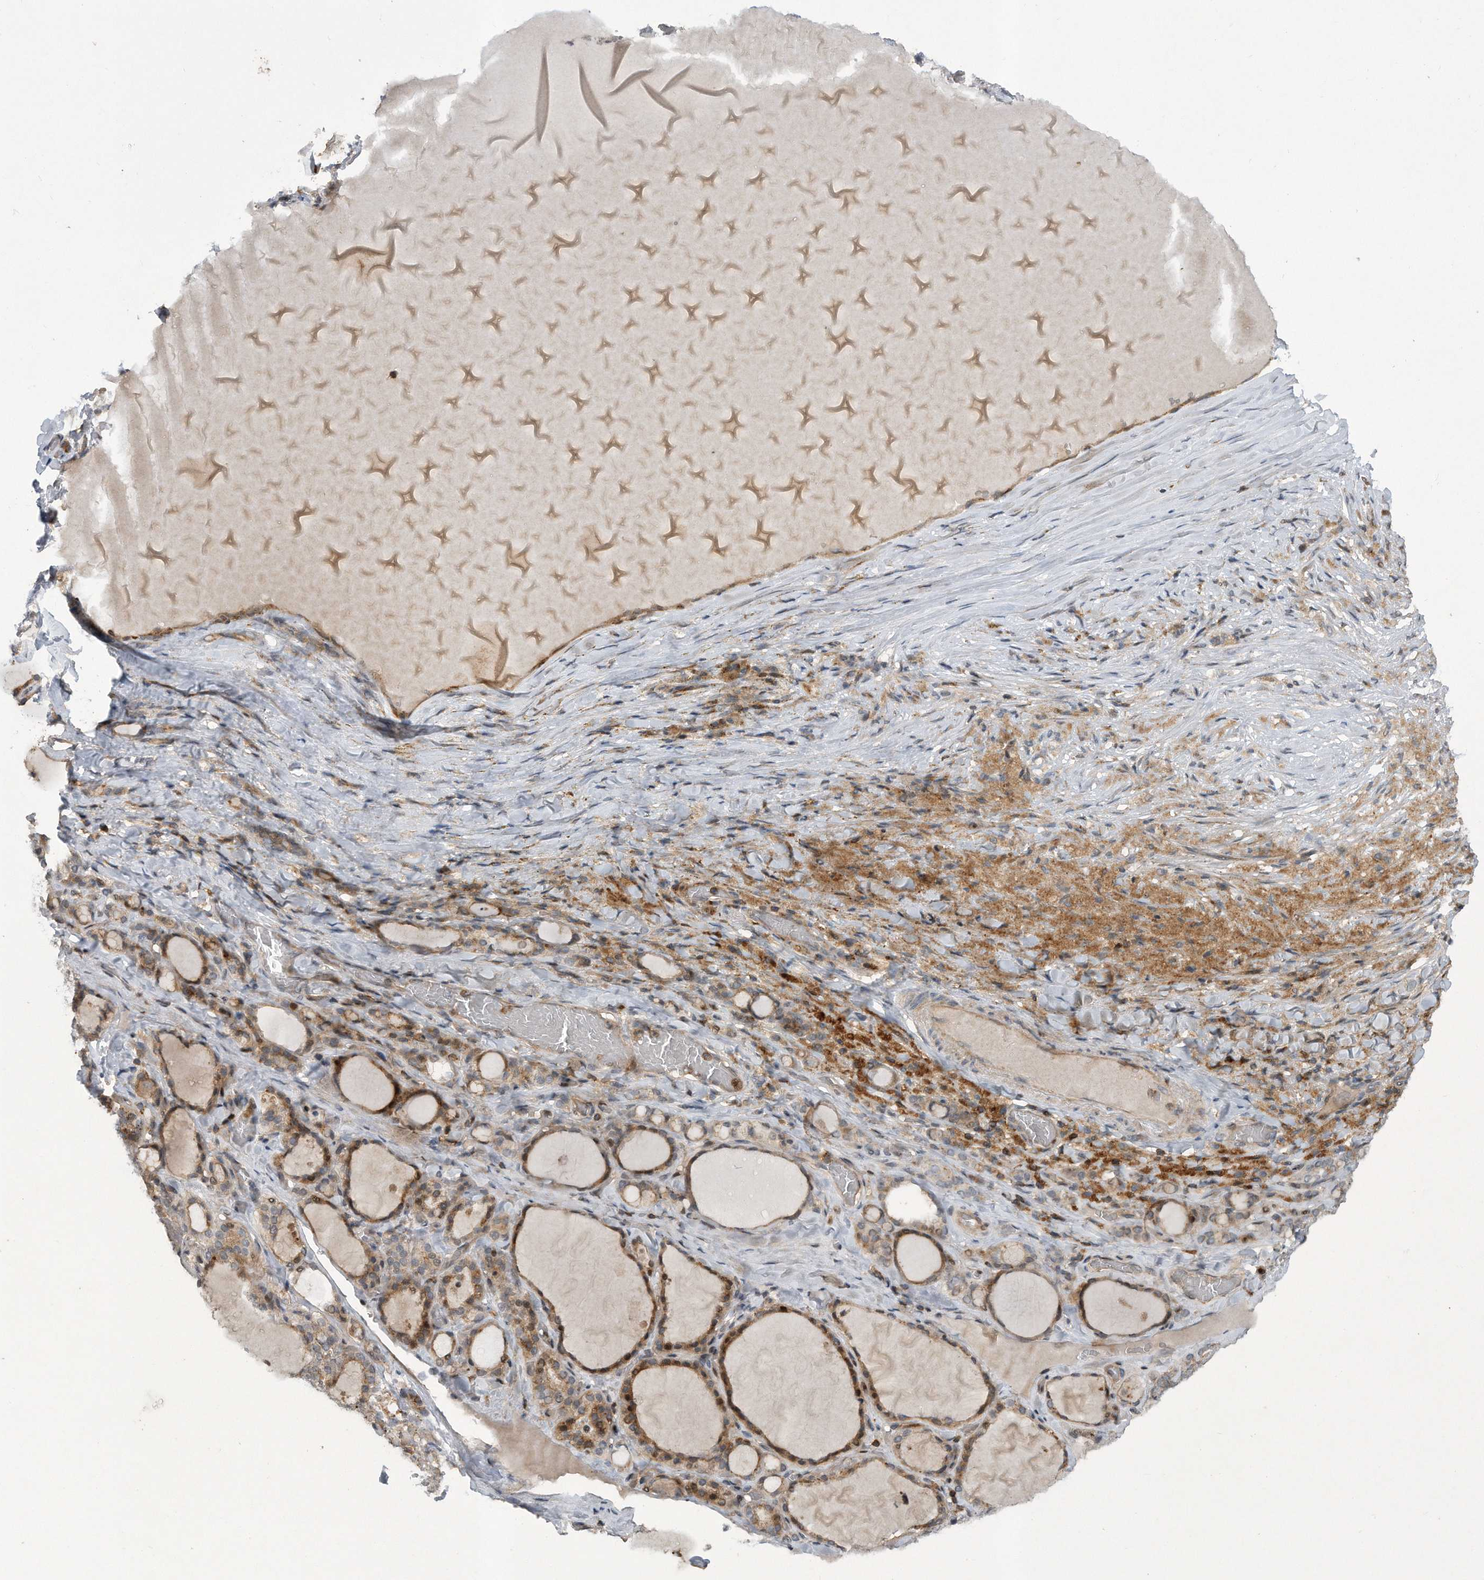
{"staining": {"intensity": "moderate", "quantity": ">75%", "location": "cytoplasmic/membranous"}, "tissue": "thyroid gland", "cell_type": "Glandular cells", "image_type": "normal", "snomed": [{"axis": "morphology", "description": "Normal tissue, NOS"}, {"axis": "topography", "description": "Thyroid gland"}], "caption": "Protein expression analysis of normal thyroid gland reveals moderate cytoplasmic/membranous staining in about >75% of glandular cells. Immunohistochemistry stains the protein in brown and the nuclei are stained blue.", "gene": "PGBD2", "patient": {"sex": "female", "age": 22}}